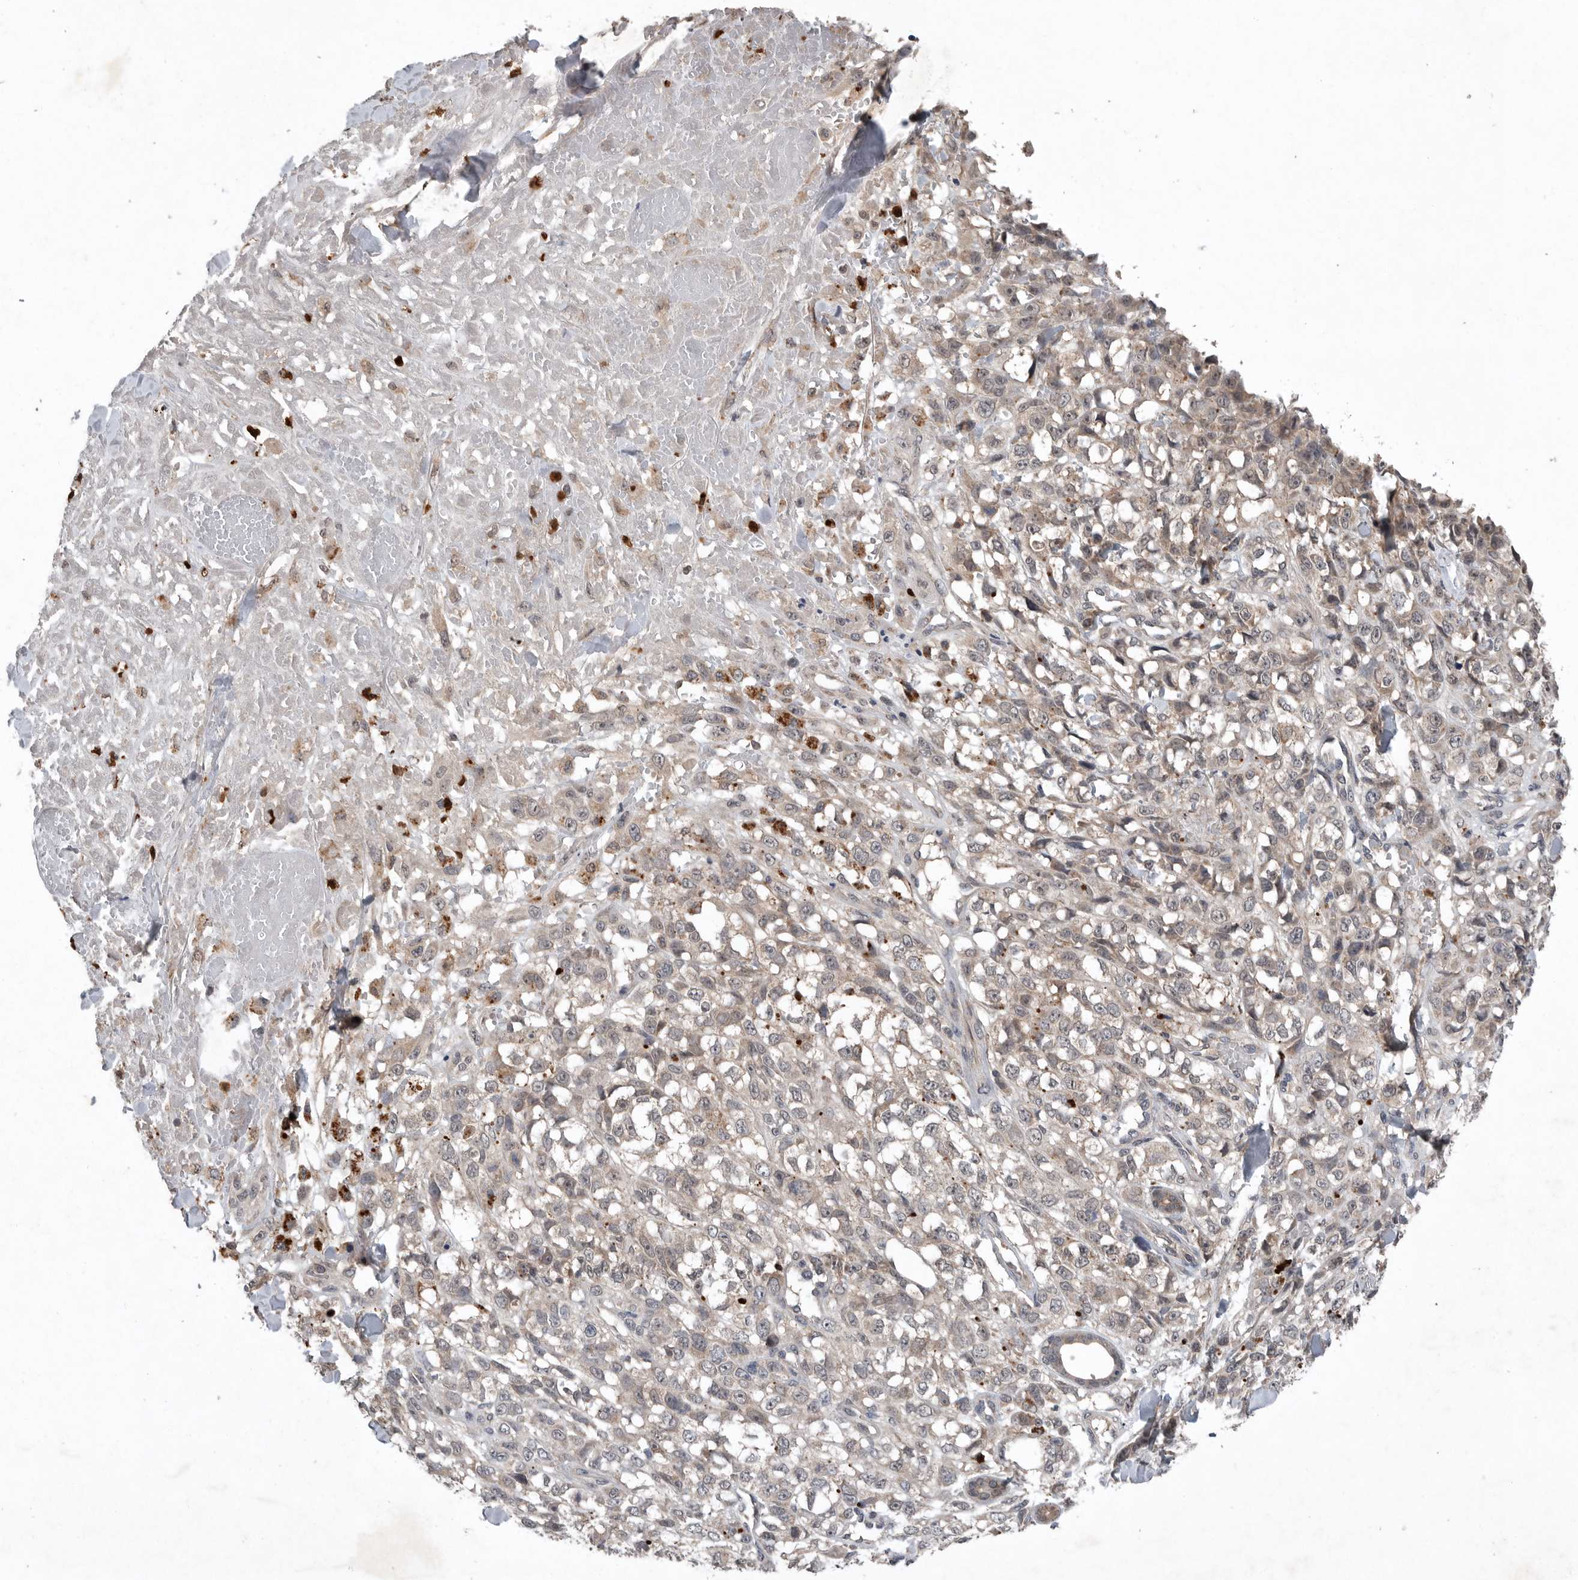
{"staining": {"intensity": "weak", "quantity": ">75%", "location": "cytoplasmic/membranous"}, "tissue": "melanoma", "cell_type": "Tumor cells", "image_type": "cancer", "snomed": [{"axis": "morphology", "description": "Malignant melanoma, Metastatic site"}, {"axis": "topography", "description": "Skin"}], "caption": "Immunohistochemistry (IHC) image of neoplastic tissue: human malignant melanoma (metastatic site) stained using immunohistochemistry (IHC) reveals low levels of weak protein expression localized specifically in the cytoplasmic/membranous of tumor cells, appearing as a cytoplasmic/membranous brown color.", "gene": "SCP2", "patient": {"sex": "female", "age": 72}}